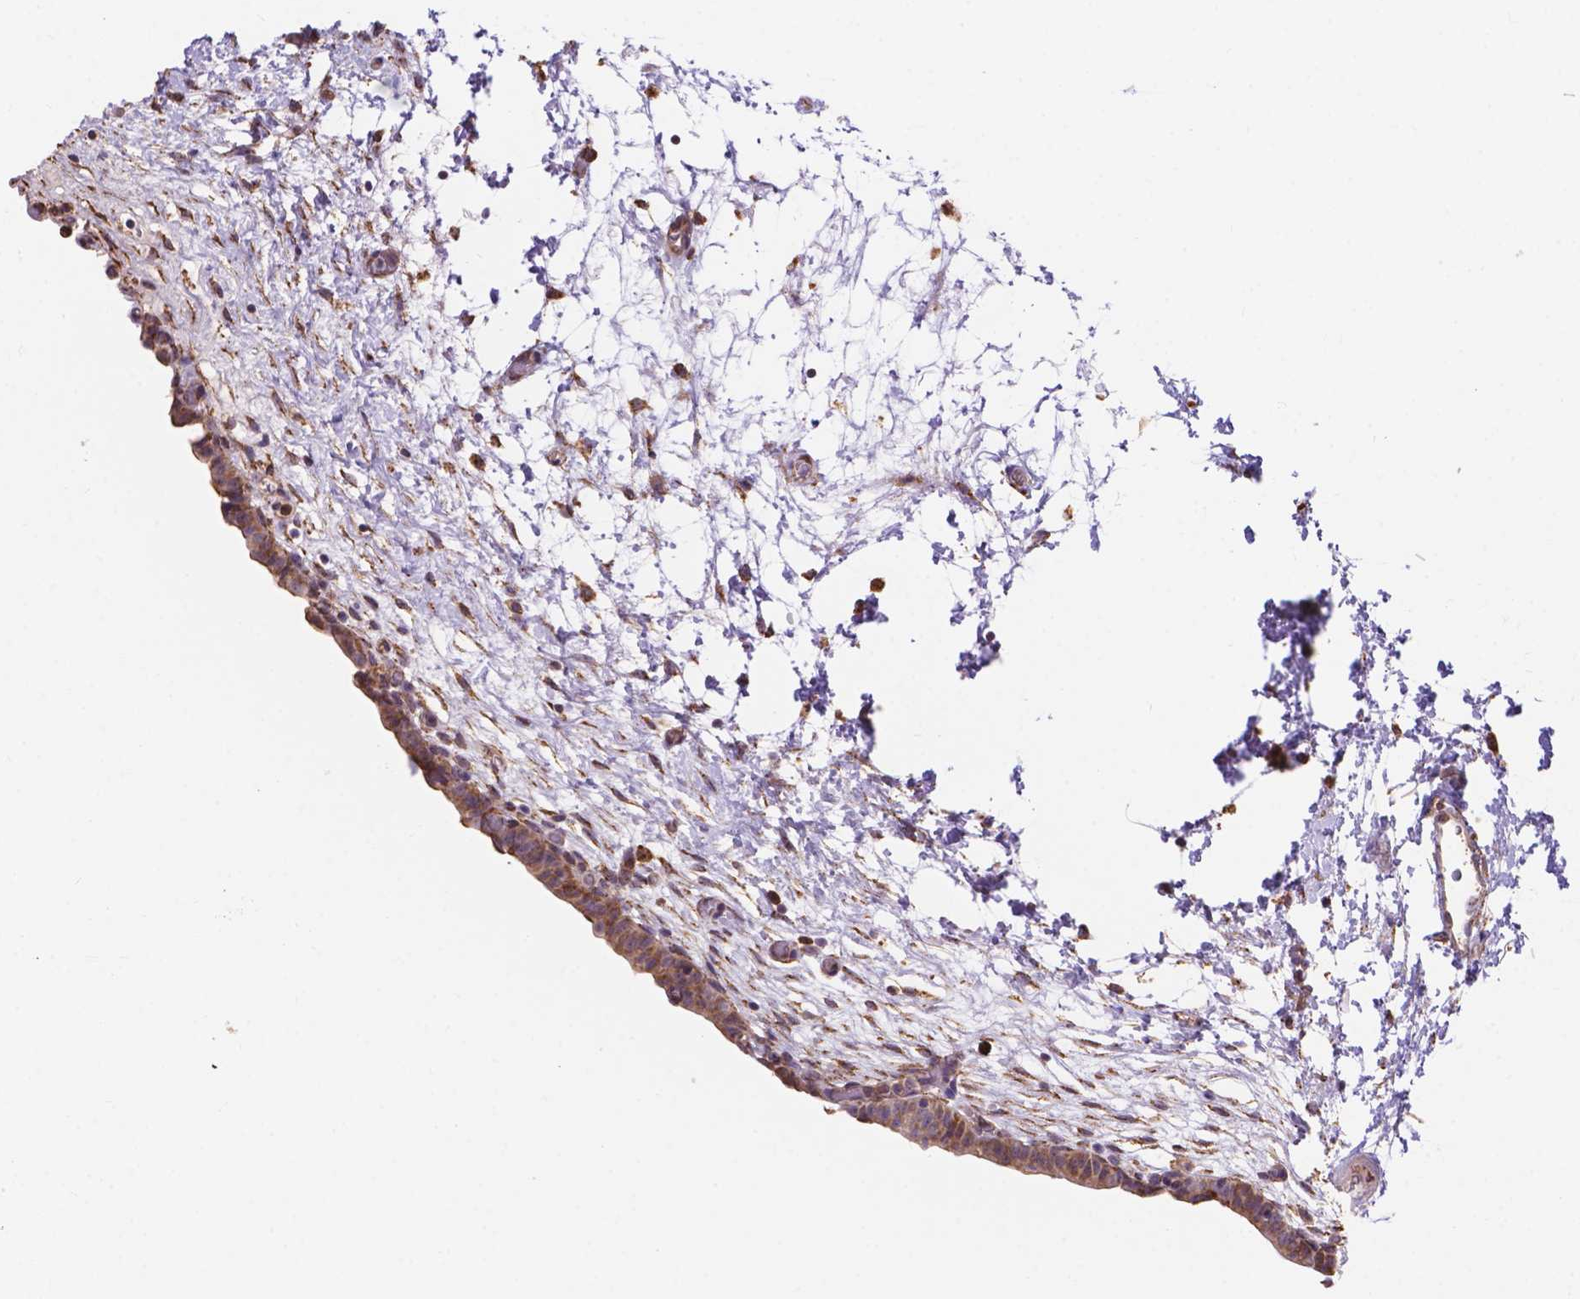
{"staining": {"intensity": "weak", "quantity": "<25%", "location": "cytoplasmic/membranous"}, "tissue": "urinary bladder", "cell_type": "Urothelial cells", "image_type": "normal", "snomed": [{"axis": "morphology", "description": "Normal tissue, NOS"}, {"axis": "topography", "description": "Urinary bladder"}], "caption": "A photomicrograph of urinary bladder stained for a protein displays no brown staining in urothelial cells.", "gene": "IPO11", "patient": {"sex": "male", "age": 69}}